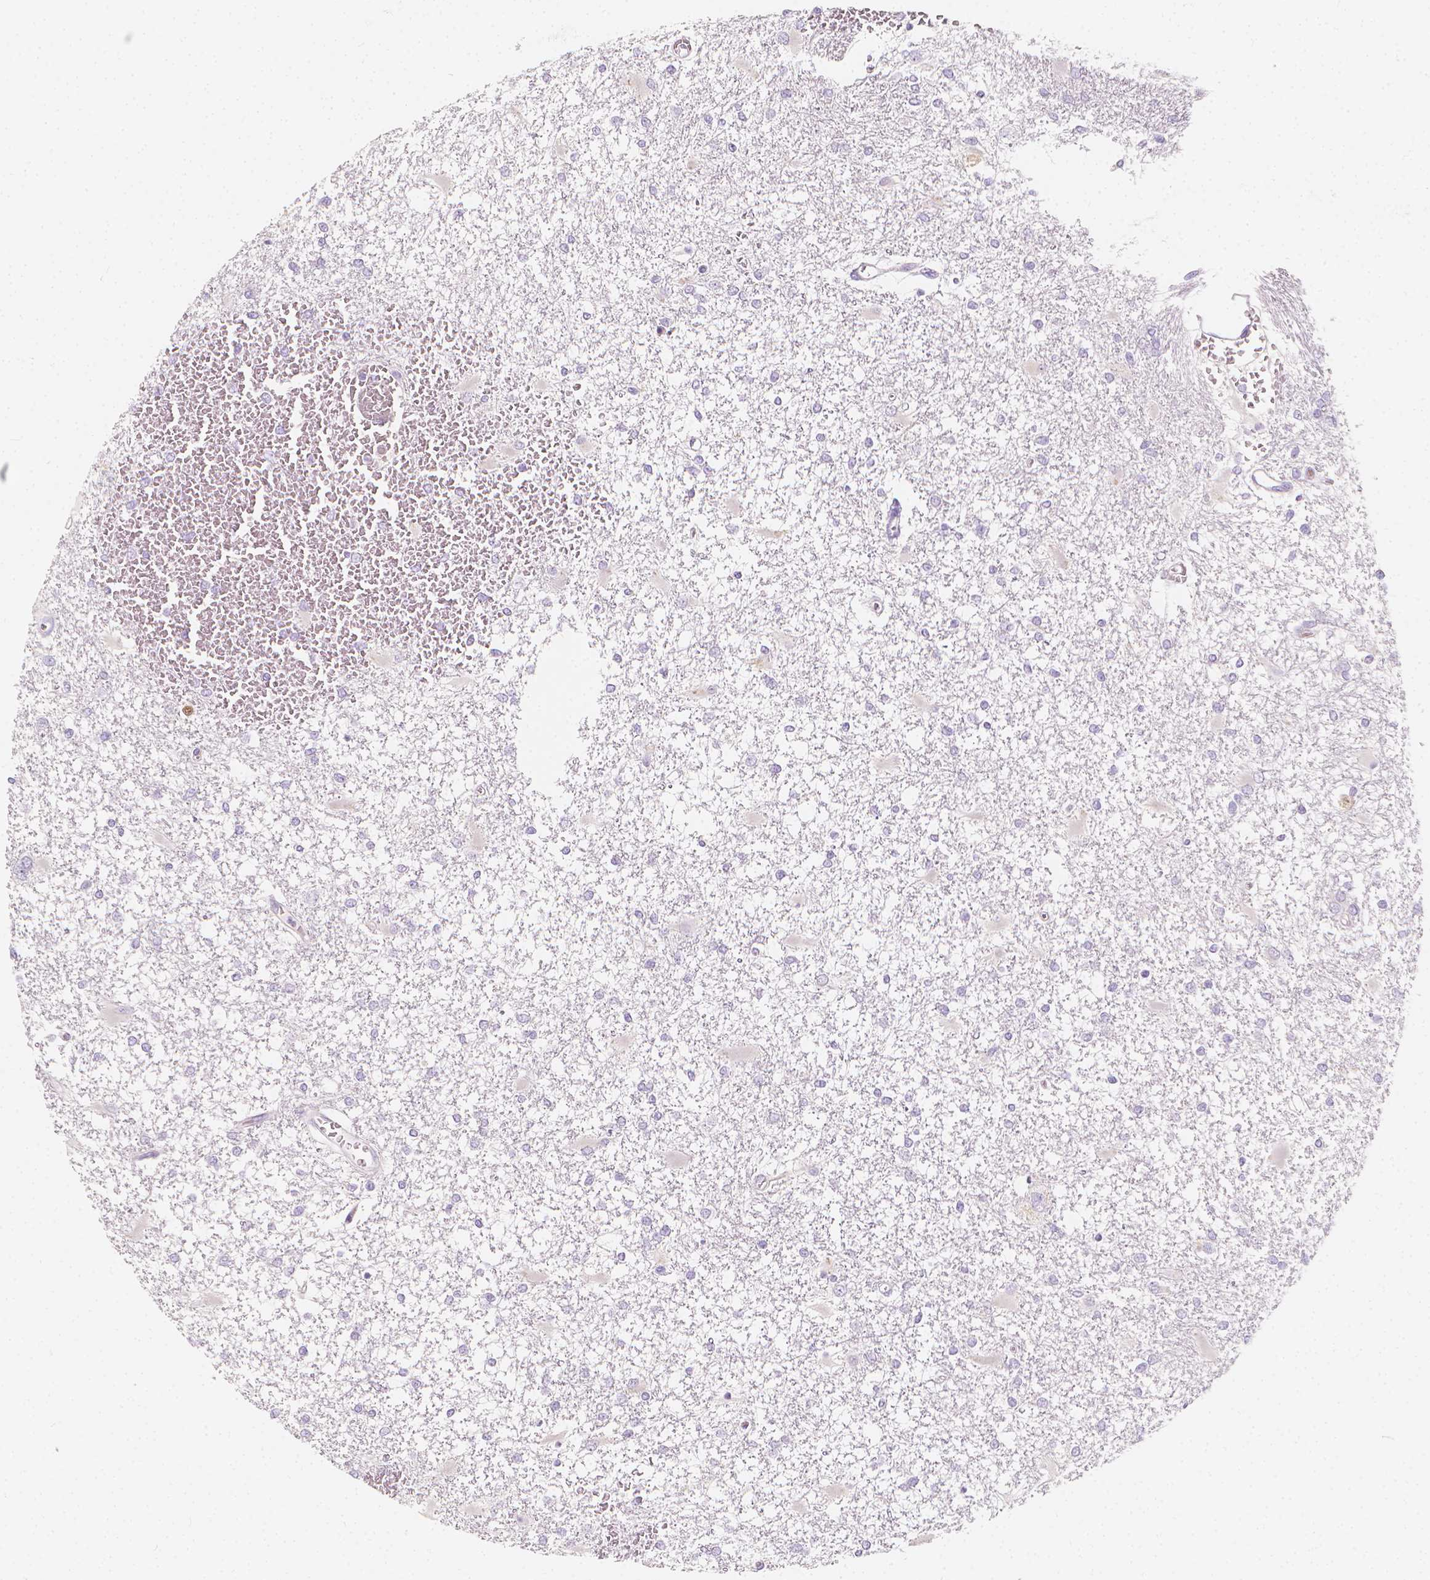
{"staining": {"intensity": "negative", "quantity": "none", "location": "none"}, "tissue": "glioma", "cell_type": "Tumor cells", "image_type": "cancer", "snomed": [{"axis": "morphology", "description": "Glioma, malignant, High grade"}, {"axis": "topography", "description": "Cerebral cortex"}], "caption": "Tumor cells are negative for protein expression in human malignant glioma (high-grade).", "gene": "RBFOX1", "patient": {"sex": "male", "age": 79}}